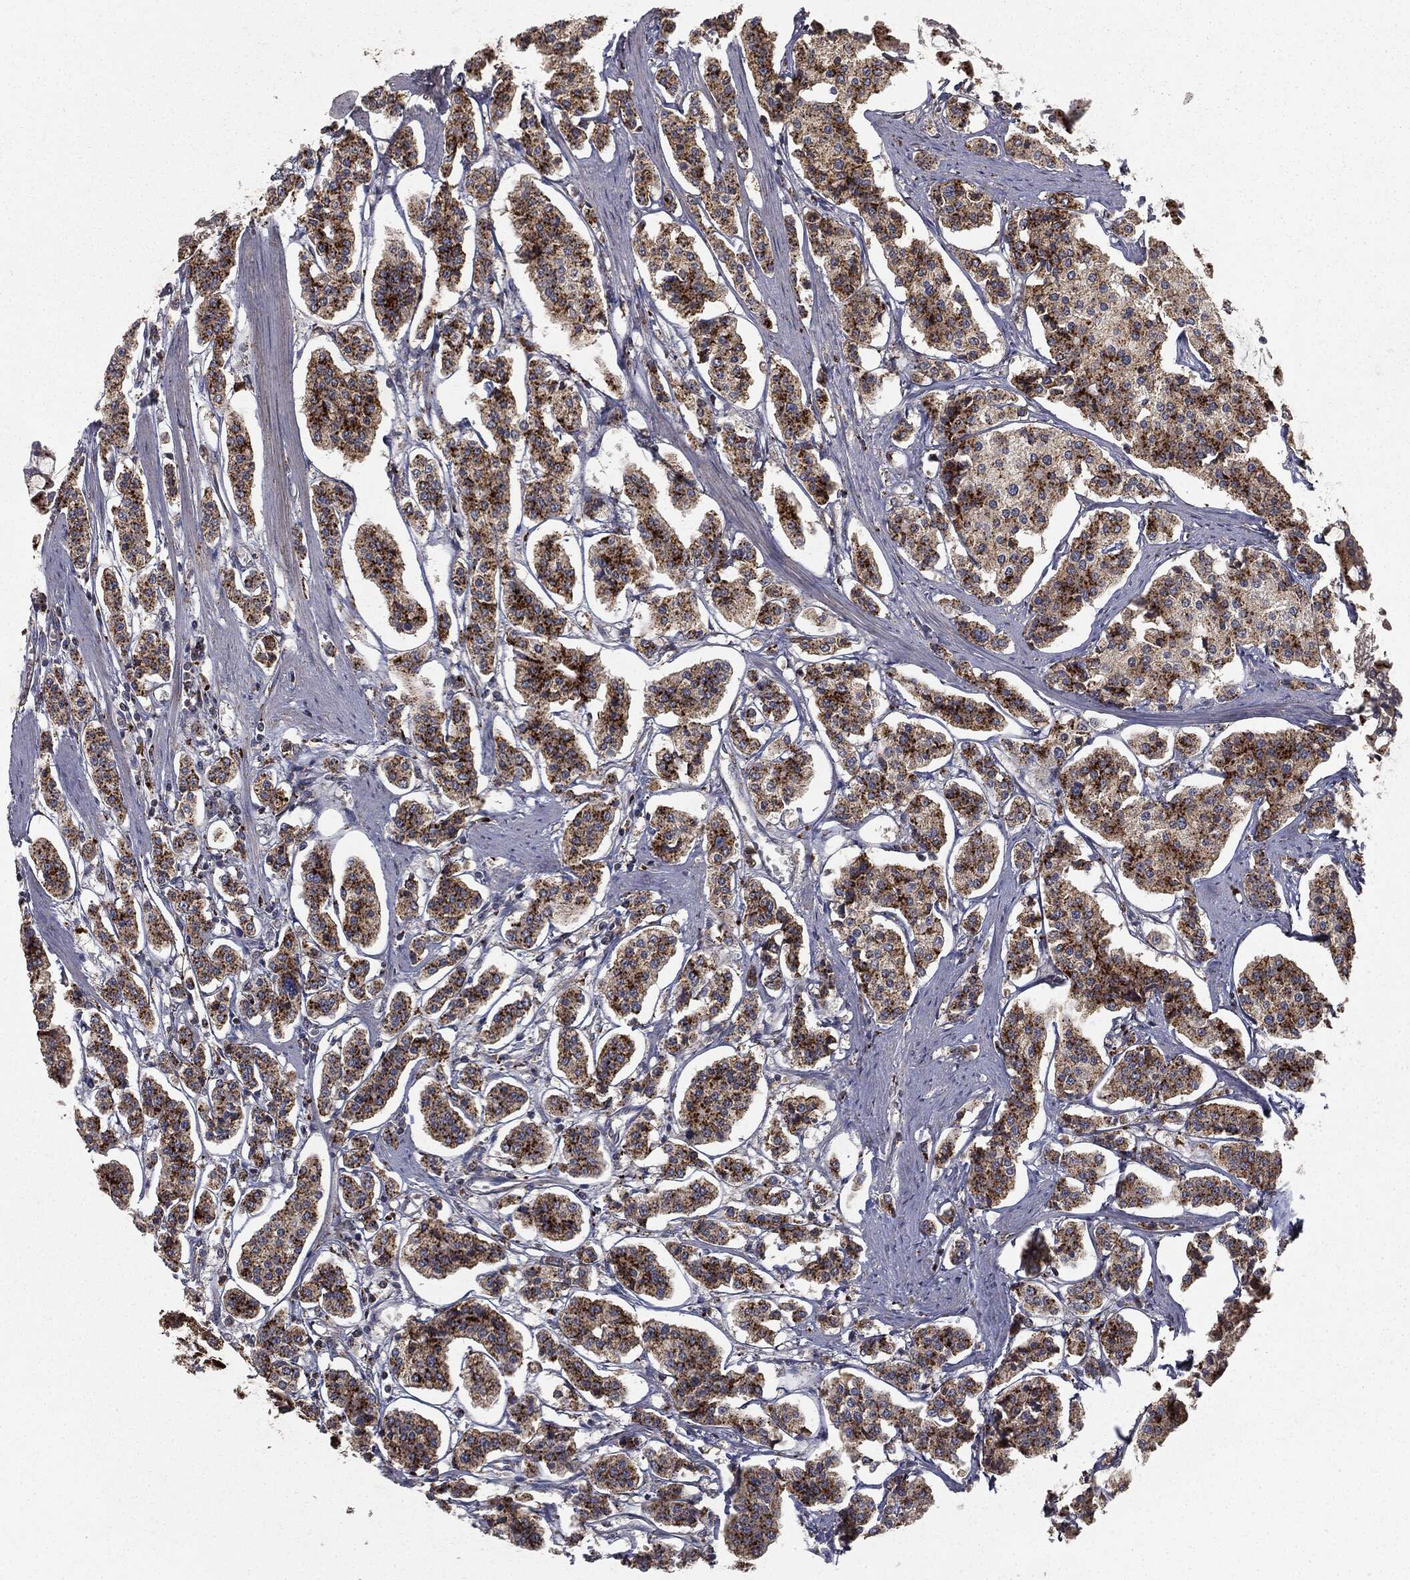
{"staining": {"intensity": "strong", "quantity": ">75%", "location": "cytoplasmic/membranous"}, "tissue": "carcinoid", "cell_type": "Tumor cells", "image_type": "cancer", "snomed": [{"axis": "morphology", "description": "Carcinoid, malignant, NOS"}, {"axis": "topography", "description": "Small intestine"}], "caption": "Immunohistochemistry (IHC) of carcinoid exhibits high levels of strong cytoplasmic/membranous positivity in approximately >75% of tumor cells.", "gene": "CTSA", "patient": {"sex": "female", "age": 65}}